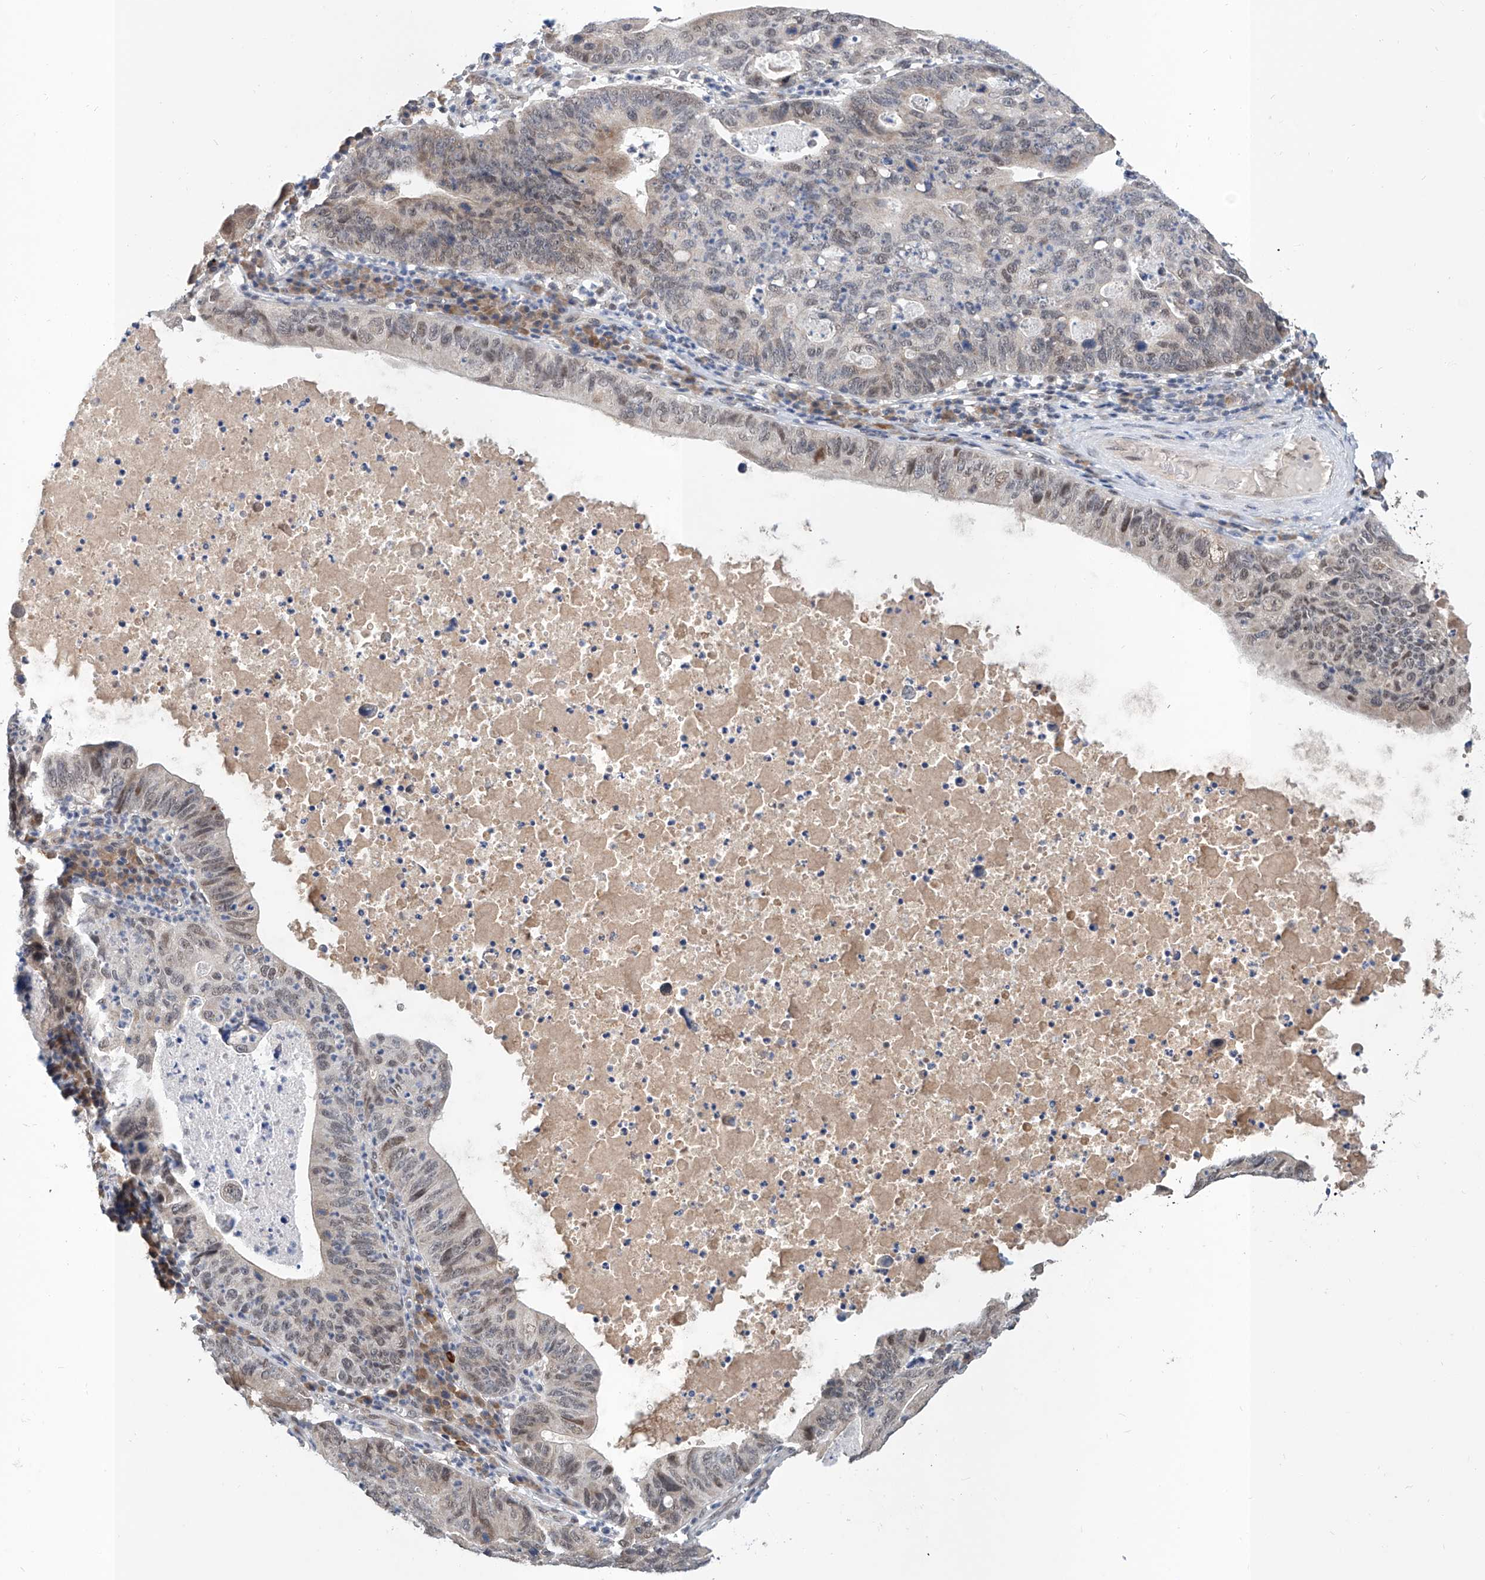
{"staining": {"intensity": "weak", "quantity": "25%-75%", "location": "nuclear"}, "tissue": "stomach cancer", "cell_type": "Tumor cells", "image_type": "cancer", "snomed": [{"axis": "morphology", "description": "Adenocarcinoma, NOS"}, {"axis": "topography", "description": "Stomach"}], "caption": "Protein staining of stomach cancer (adenocarcinoma) tissue shows weak nuclear positivity in approximately 25%-75% of tumor cells.", "gene": "CARMIL3", "patient": {"sex": "male", "age": 59}}